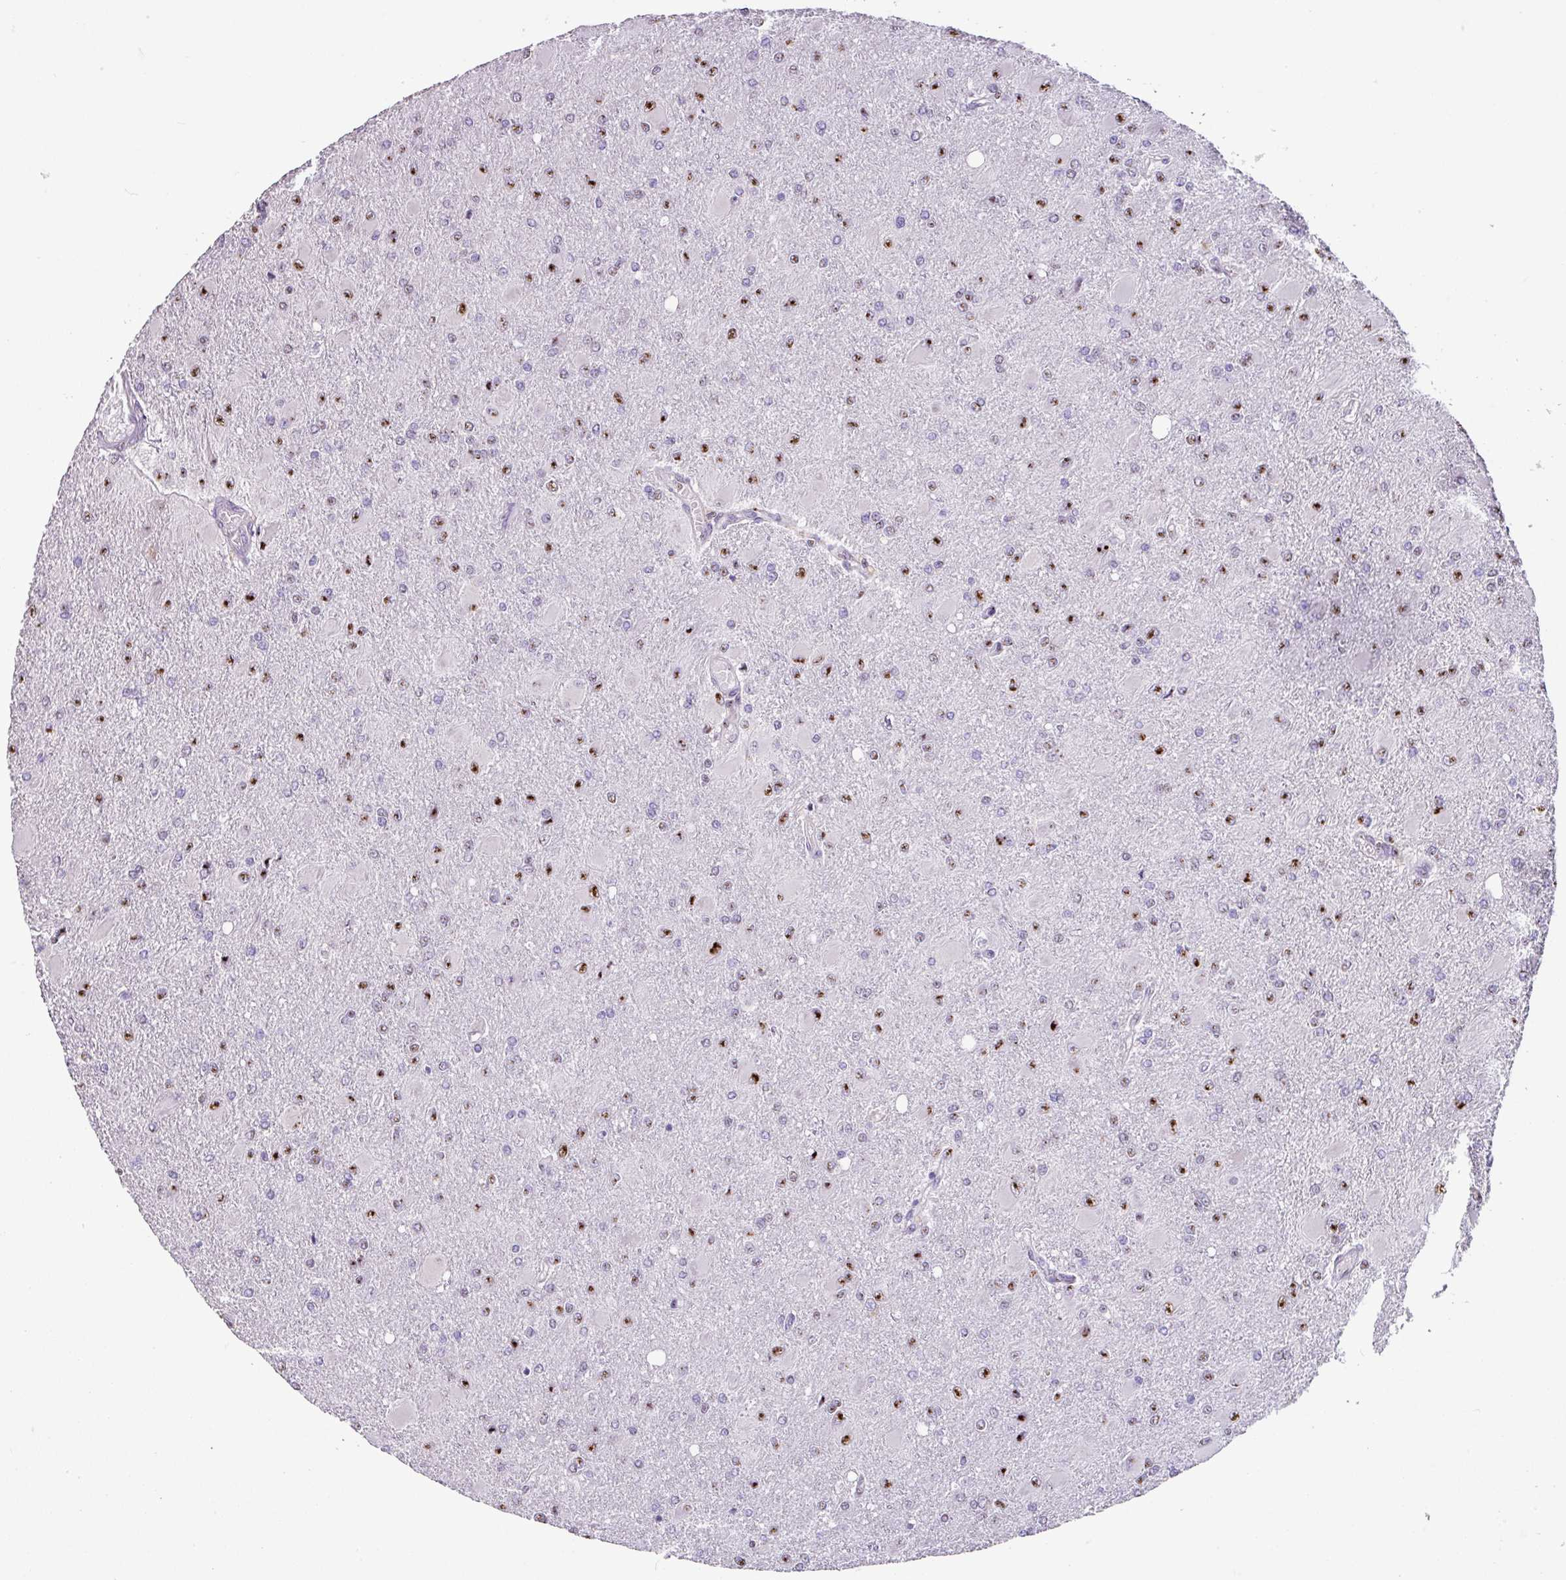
{"staining": {"intensity": "moderate", "quantity": "<25%", "location": "cytoplasmic/membranous,nuclear"}, "tissue": "glioma", "cell_type": "Tumor cells", "image_type": "cancer", "snomed": [{"axis": "morphology", "description": "Glioma, malignant, High grade"}, {"axis": "topography", "description": "Brain"}], "caption": "Immunohistochemical staining of human high-grade glioma (malignant) reveals low levels of moderate cytoplasmic/membranous and nuclear positivity in about <25% of tumor cells.", "gene": "ZG16", "patient": {"sex": "male", "age": 67}}